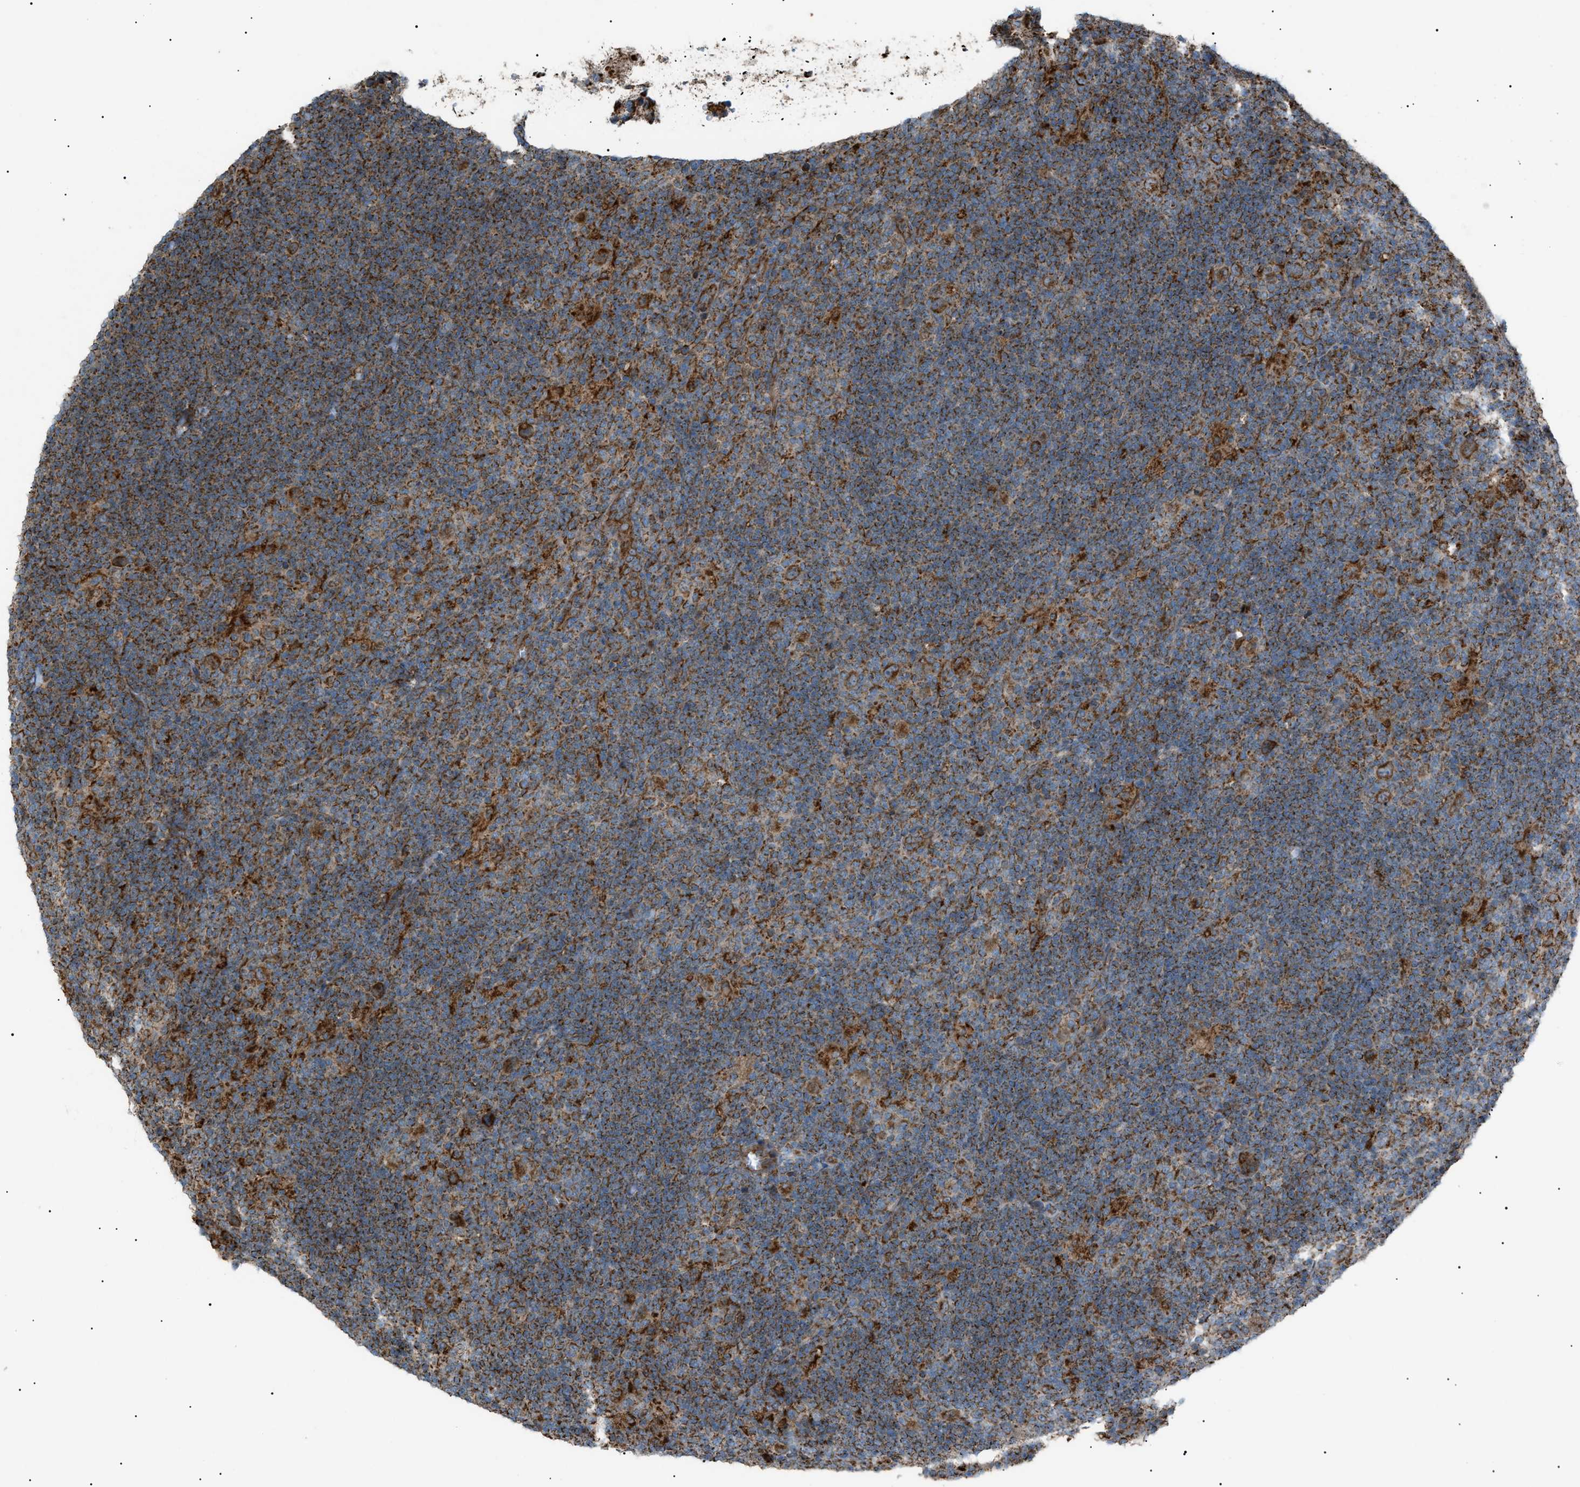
{"staining": {"intensity": "strong", "quantity": ">75%", "location": "cytoplasmic/membranous"}, "tissue": "lymphoma", "cell_type": "Tumor cells", "image_type": "cancer", "snomed": [{"axis": "morphology", "description": "Hodgkin's disease, NOS"}, {"axis": "topography", "description": "Lymph node"}], "caption": "The photomicrograph exhibits a brown stain indicating the presence of a protein in the cytoplasmic/membranous of tumor cells in lymphoma. (brown staining indicates protein expression, while blue staining denotes nuclei).", "gene": "C1GALT1C1", "patient": {"sex": "female", "age": 57}}